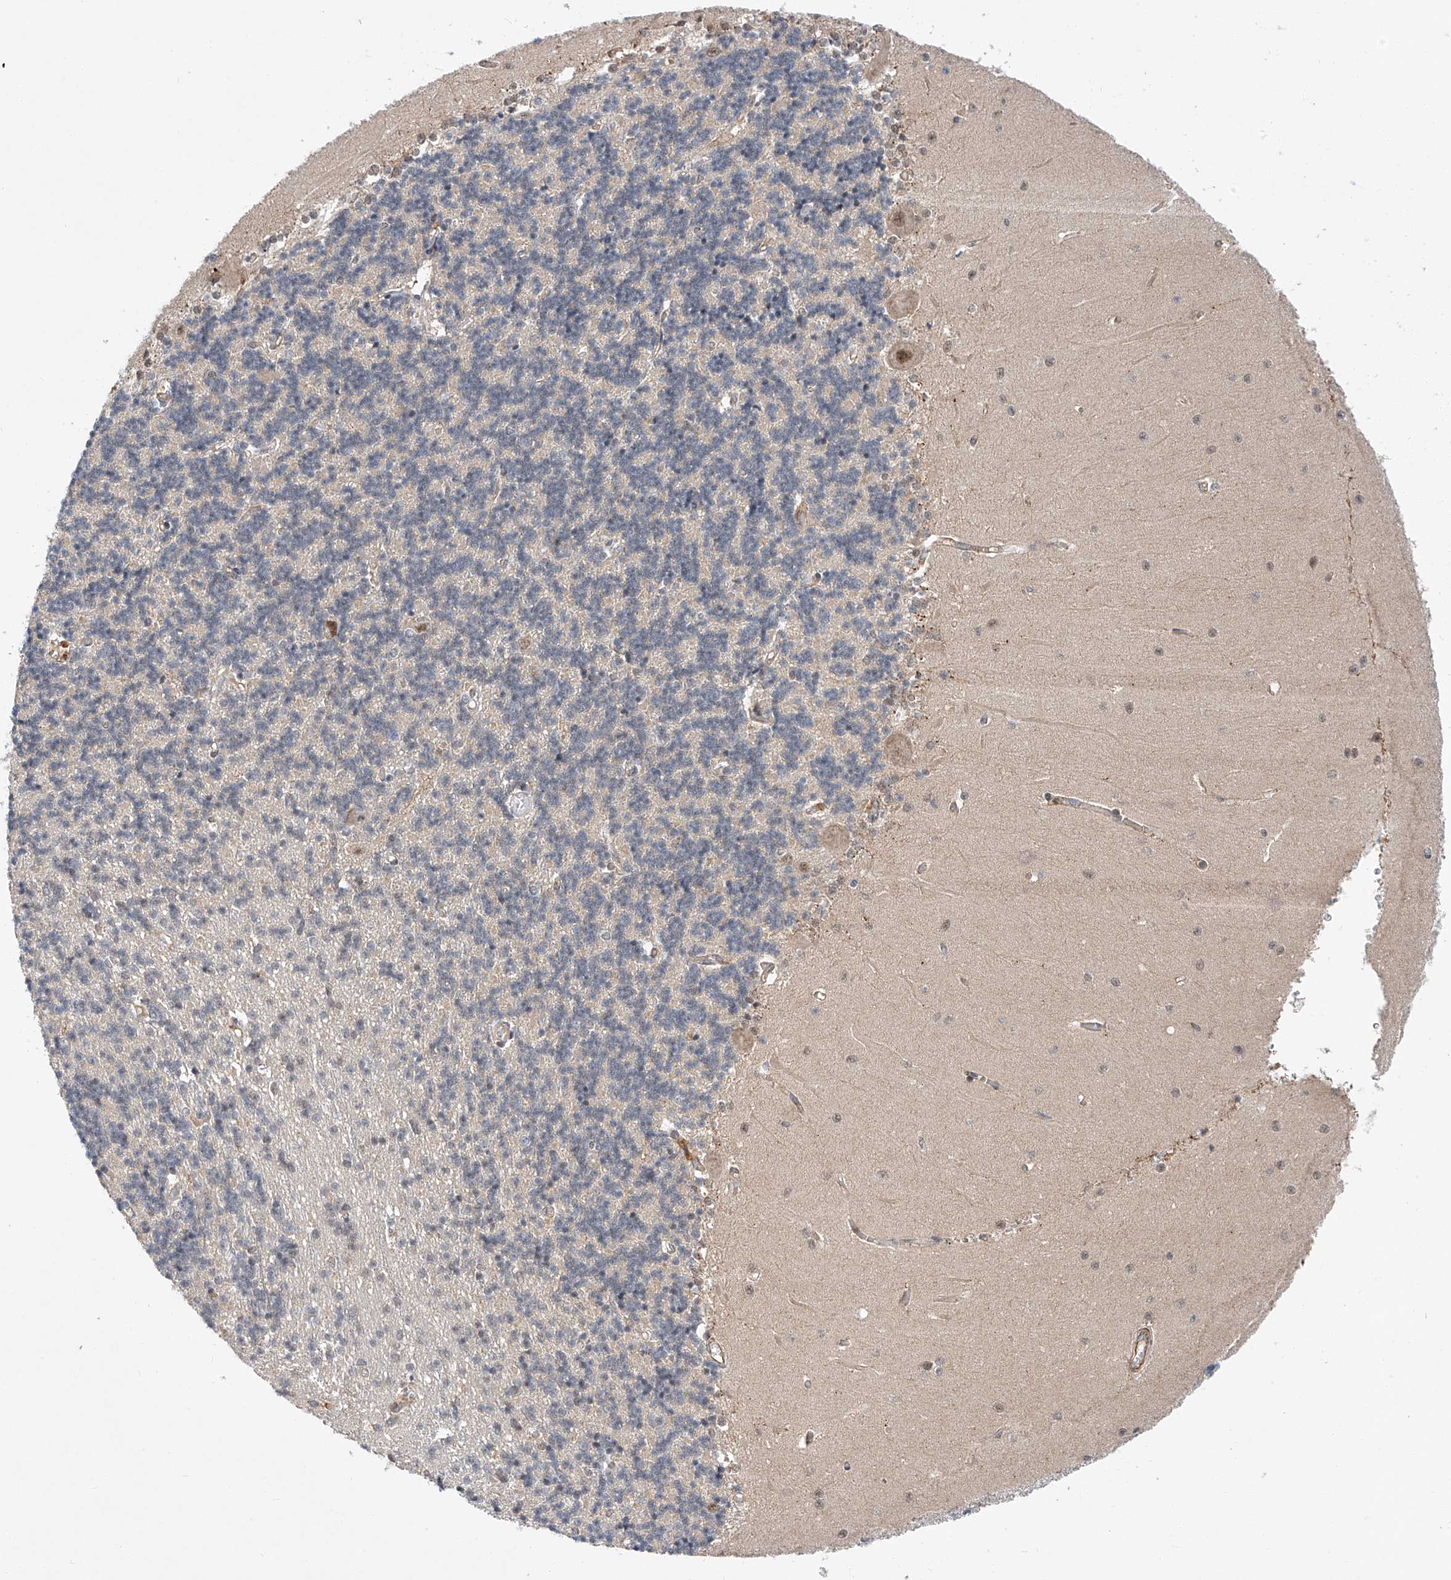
{"staining": {"intensity": "negative", "quantity": "none", "location": "none"}, "tissue": "cerebellum", "cell_type": "Cells in granular layer", "image_type": "normal", "snomed": [{"axis": "morphology", "description": "Normal tissue, NOS"}, {"axis": "topography", "description": "Cerebellum"}], "caption": "This is a micrograph of IHC staining of benign cerebellum, which shows no positivity in cells in granular layer.", "gene": "AMD1", "patient": {"sex": "male", "age": 37}}